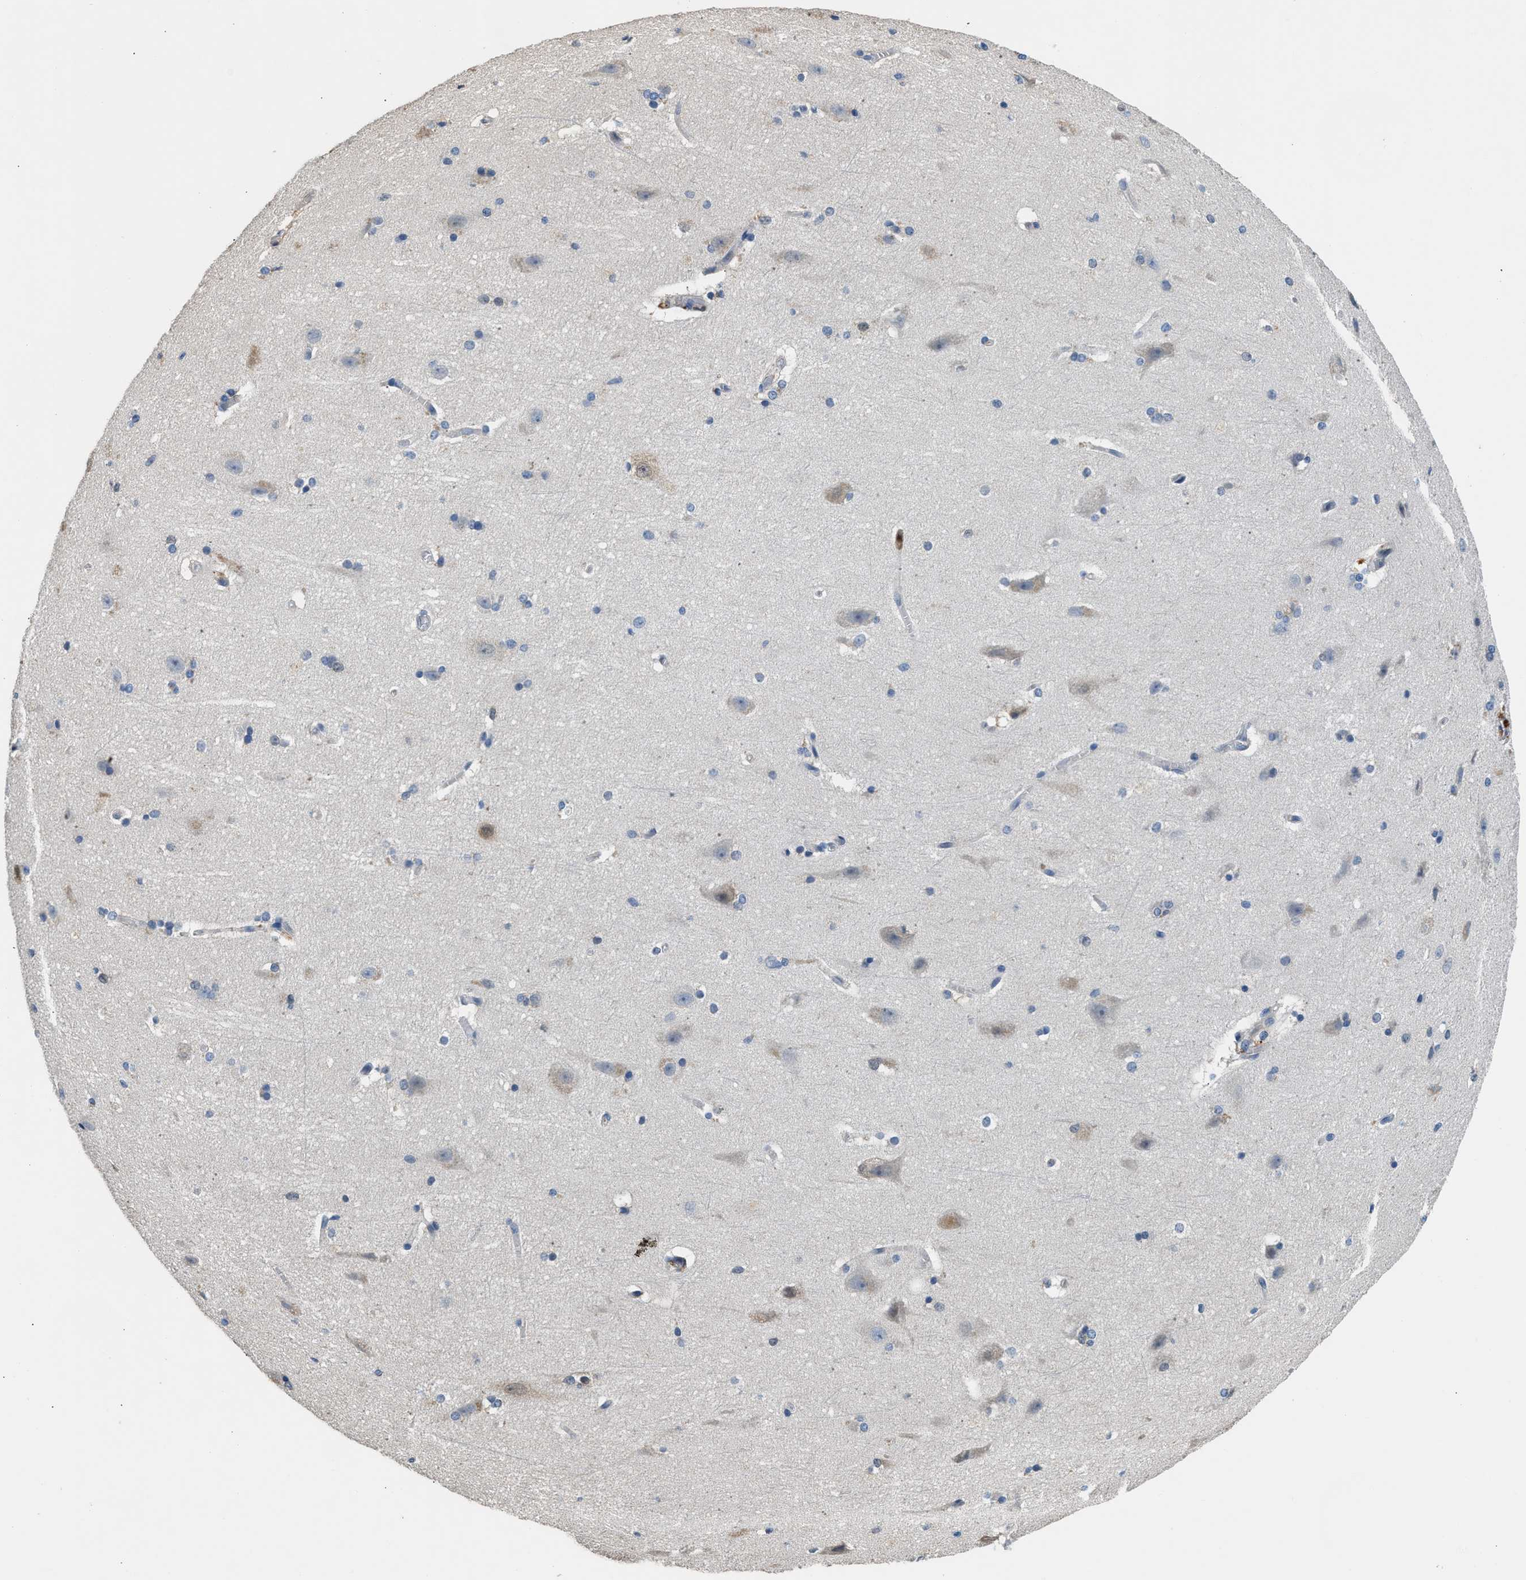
{"staining": {"intensity": "negative", "quantity": "none", "location": "none"}, "tissue": "cerebral cortex", "cell_type": "Endothelial cells", "image_type": "normal", "snomed": [{"axis": "morphology", "description": "Normal tissue, NOS"}, {"axis": "topography", "description": "Cerebral cortex"}, {"axis": "topography", "description": "Hippocampus"}], "caption": "High magnification brightfield microscopy of unremarkable cerebral cortex stained with DAB (3,3'-diaminobenzidine) (brown) and counterstained with hematoxylin (blue): endothelial cells show no significant staining.", "gene": "TOX", "patient": {"sex": "female", "age": 19}}